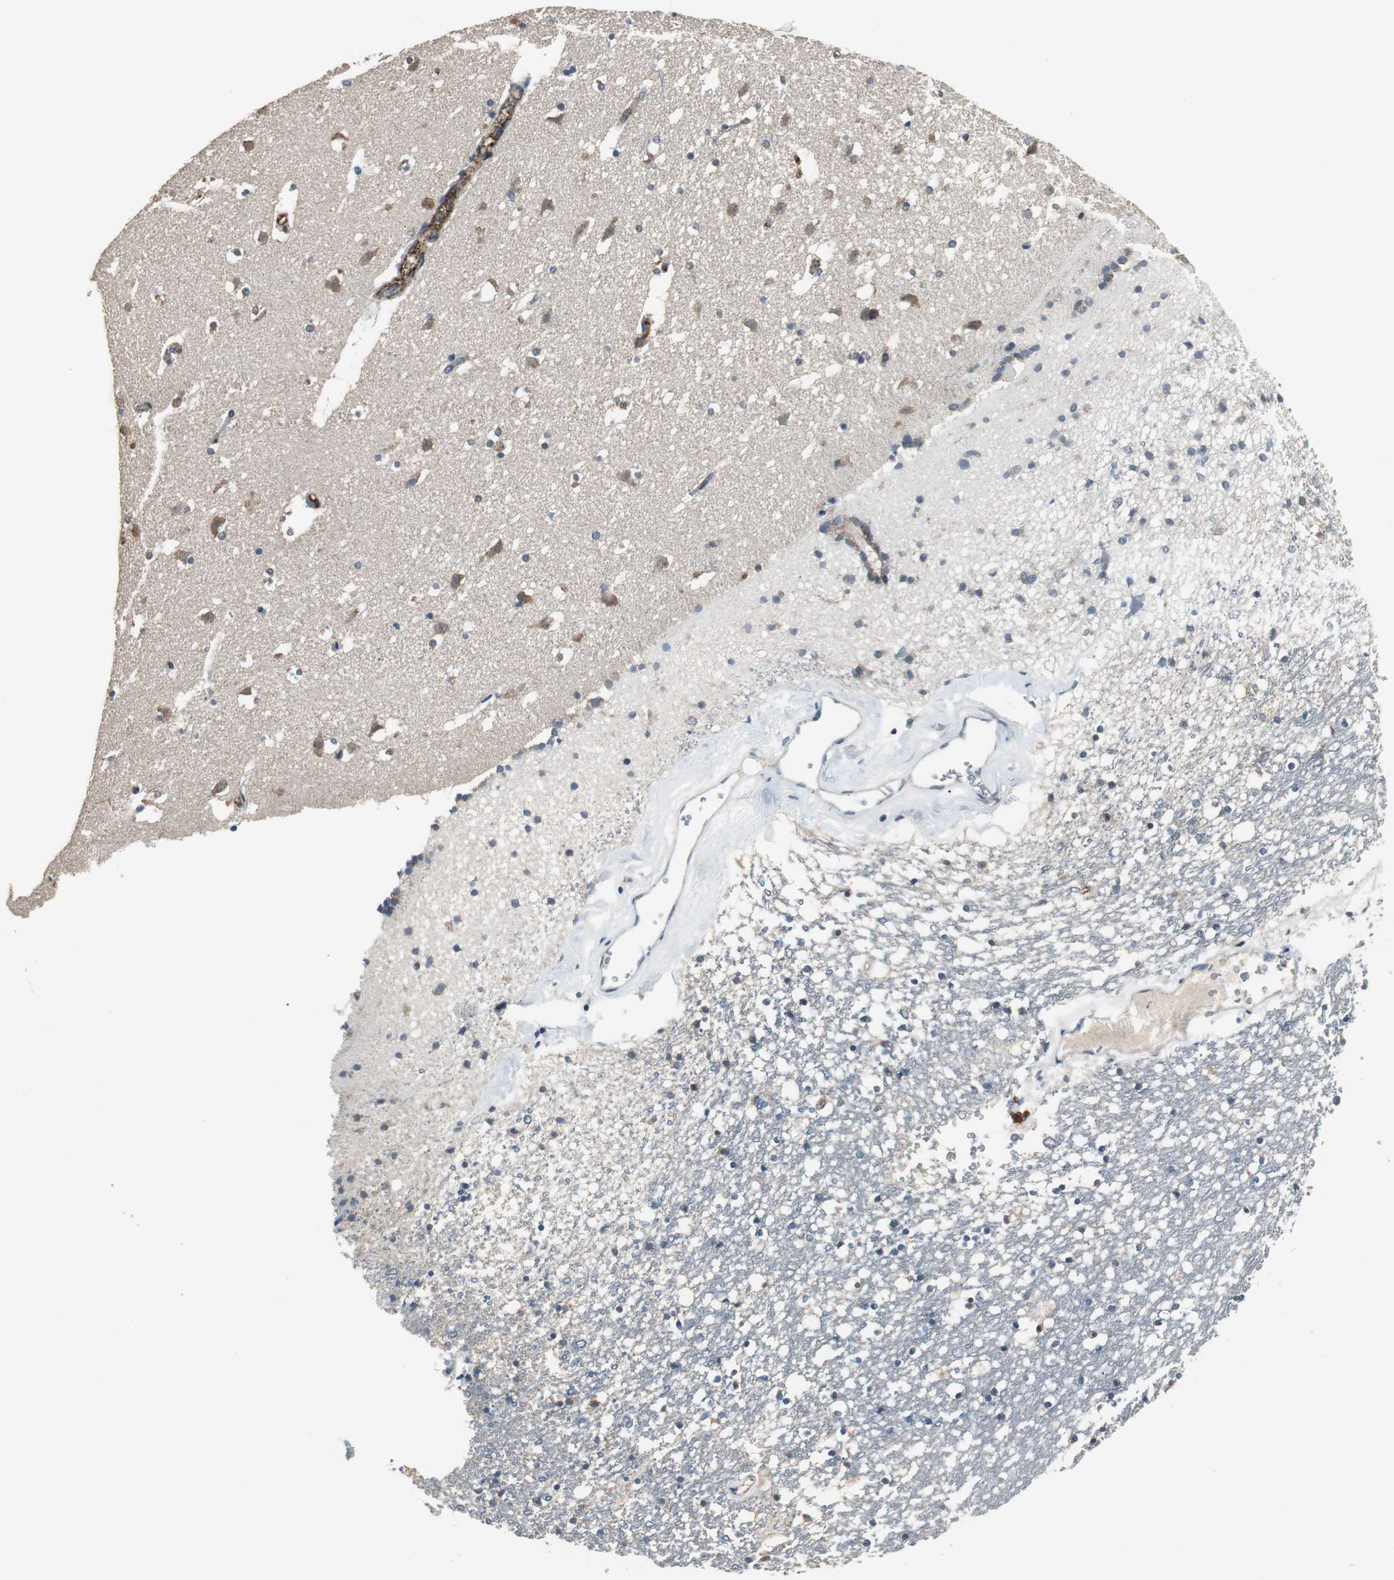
{"staining": {"intensity": "moderate", "quantity": "25%-75%", "location": "cytoplasmic/membranous"}, "tissue": "caudate", "cell_type": "Glial cells", "image_type": "normal", "snomed": [{"axis": "morphology", "description": "Normal tissue, NOS"}, {"axis": "topography", "description": "Lateral ventricle wall"}], "caption": "Protein expression analysis of benign caudate reveals moderate cytoplasmic/membranous positivity in approximately 25%-75% of glial cells.", "gene": "MSTO1", "patient": {"sex": "male", "age": 45}}